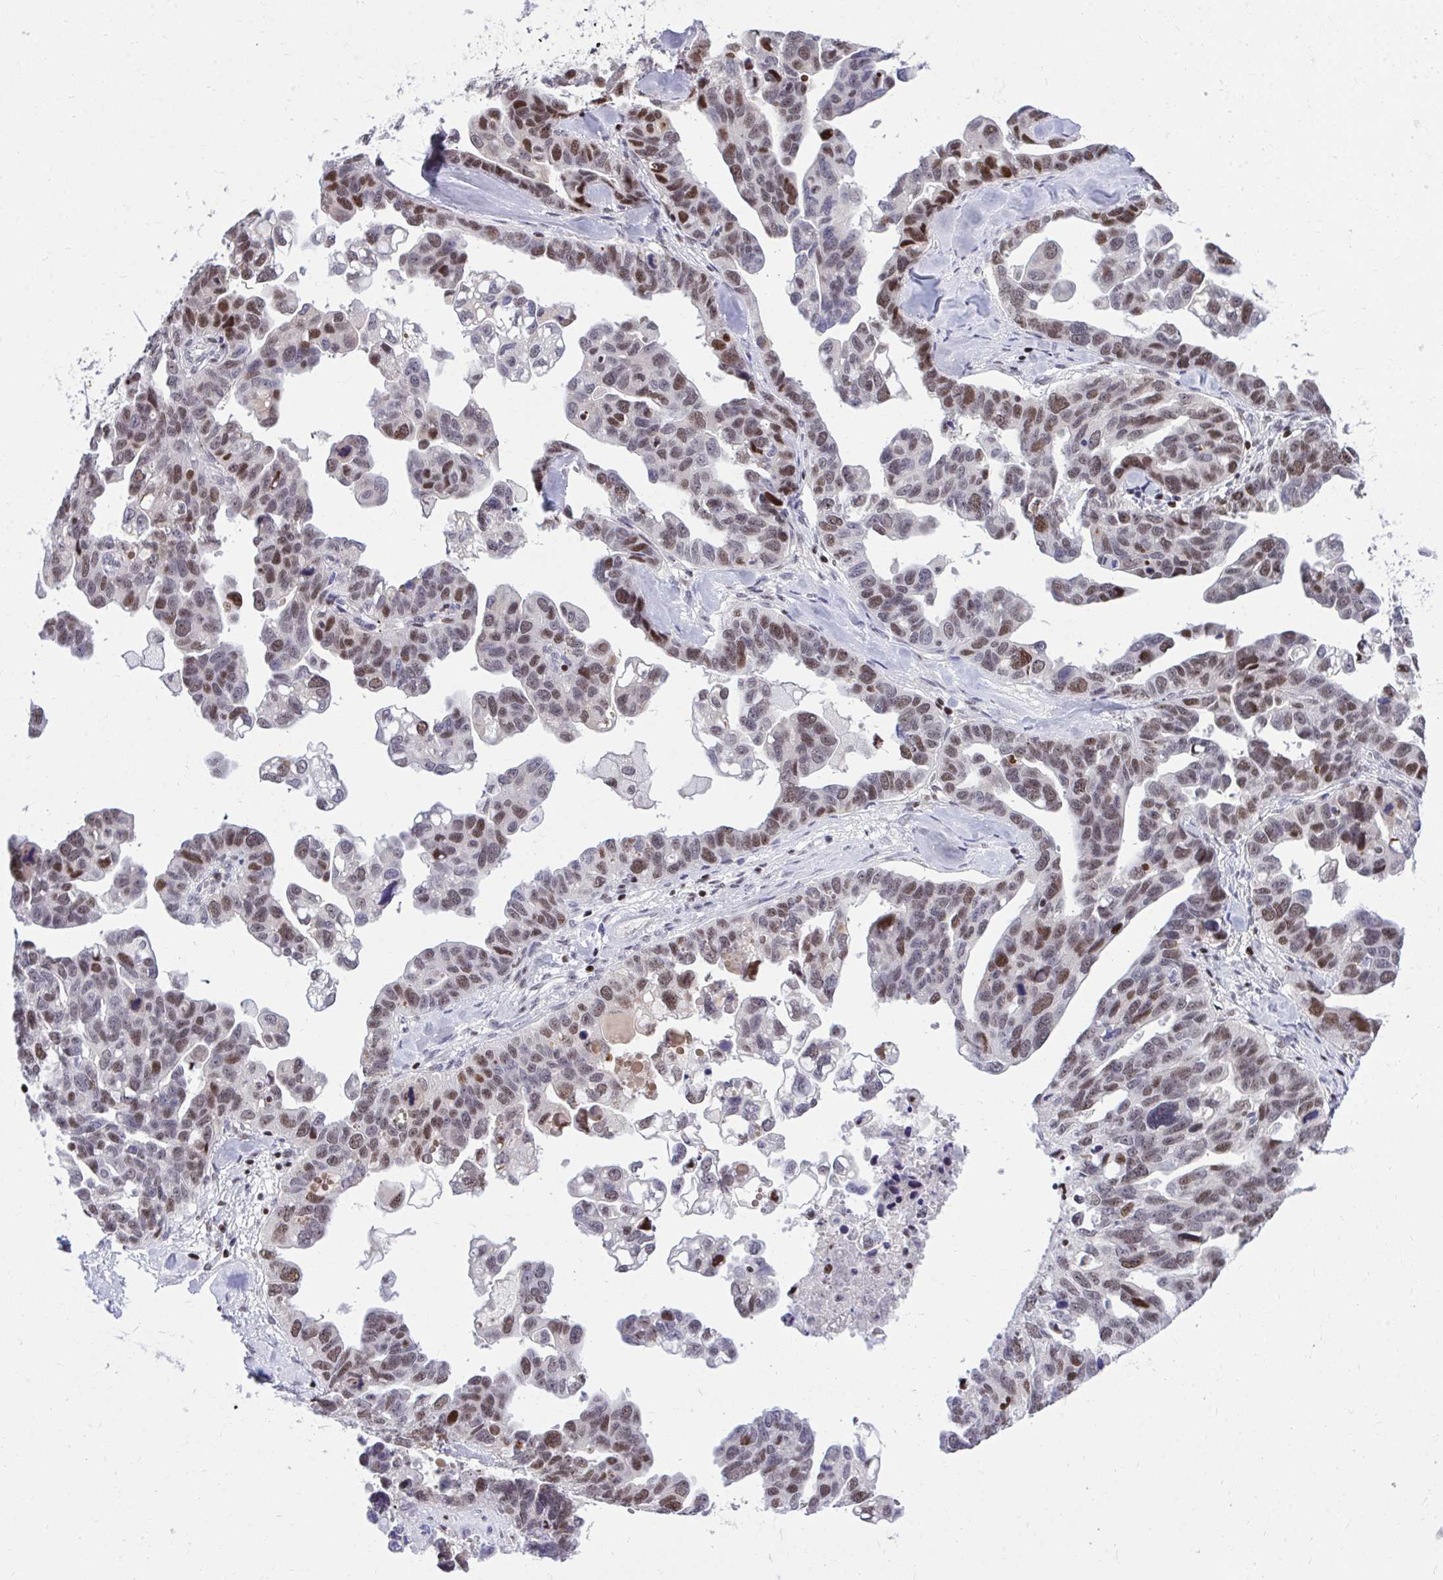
{"staining": {"intensity": "moderate", "quantity": "25%-75%", "location": "nuclear"}, "tissue": "ovarian cancer", "cell_type": "Tumor cells", "image_type": "cancer", "snomed": [{"axis": "morphology", "description": "Cystadenocarcinoma, serous, NOS"}, {"axis": "topography", "description": "Ovary"}], "caption": "Serous cystadenocarcinoma (ovarian) was stained to show a protein in brown. There is medium levels of moderate nuclear positivity in approximately 25%-75% of tumor cells.", "gene": "C14orf39", "patient": {"sex": "female", "age": 69}}